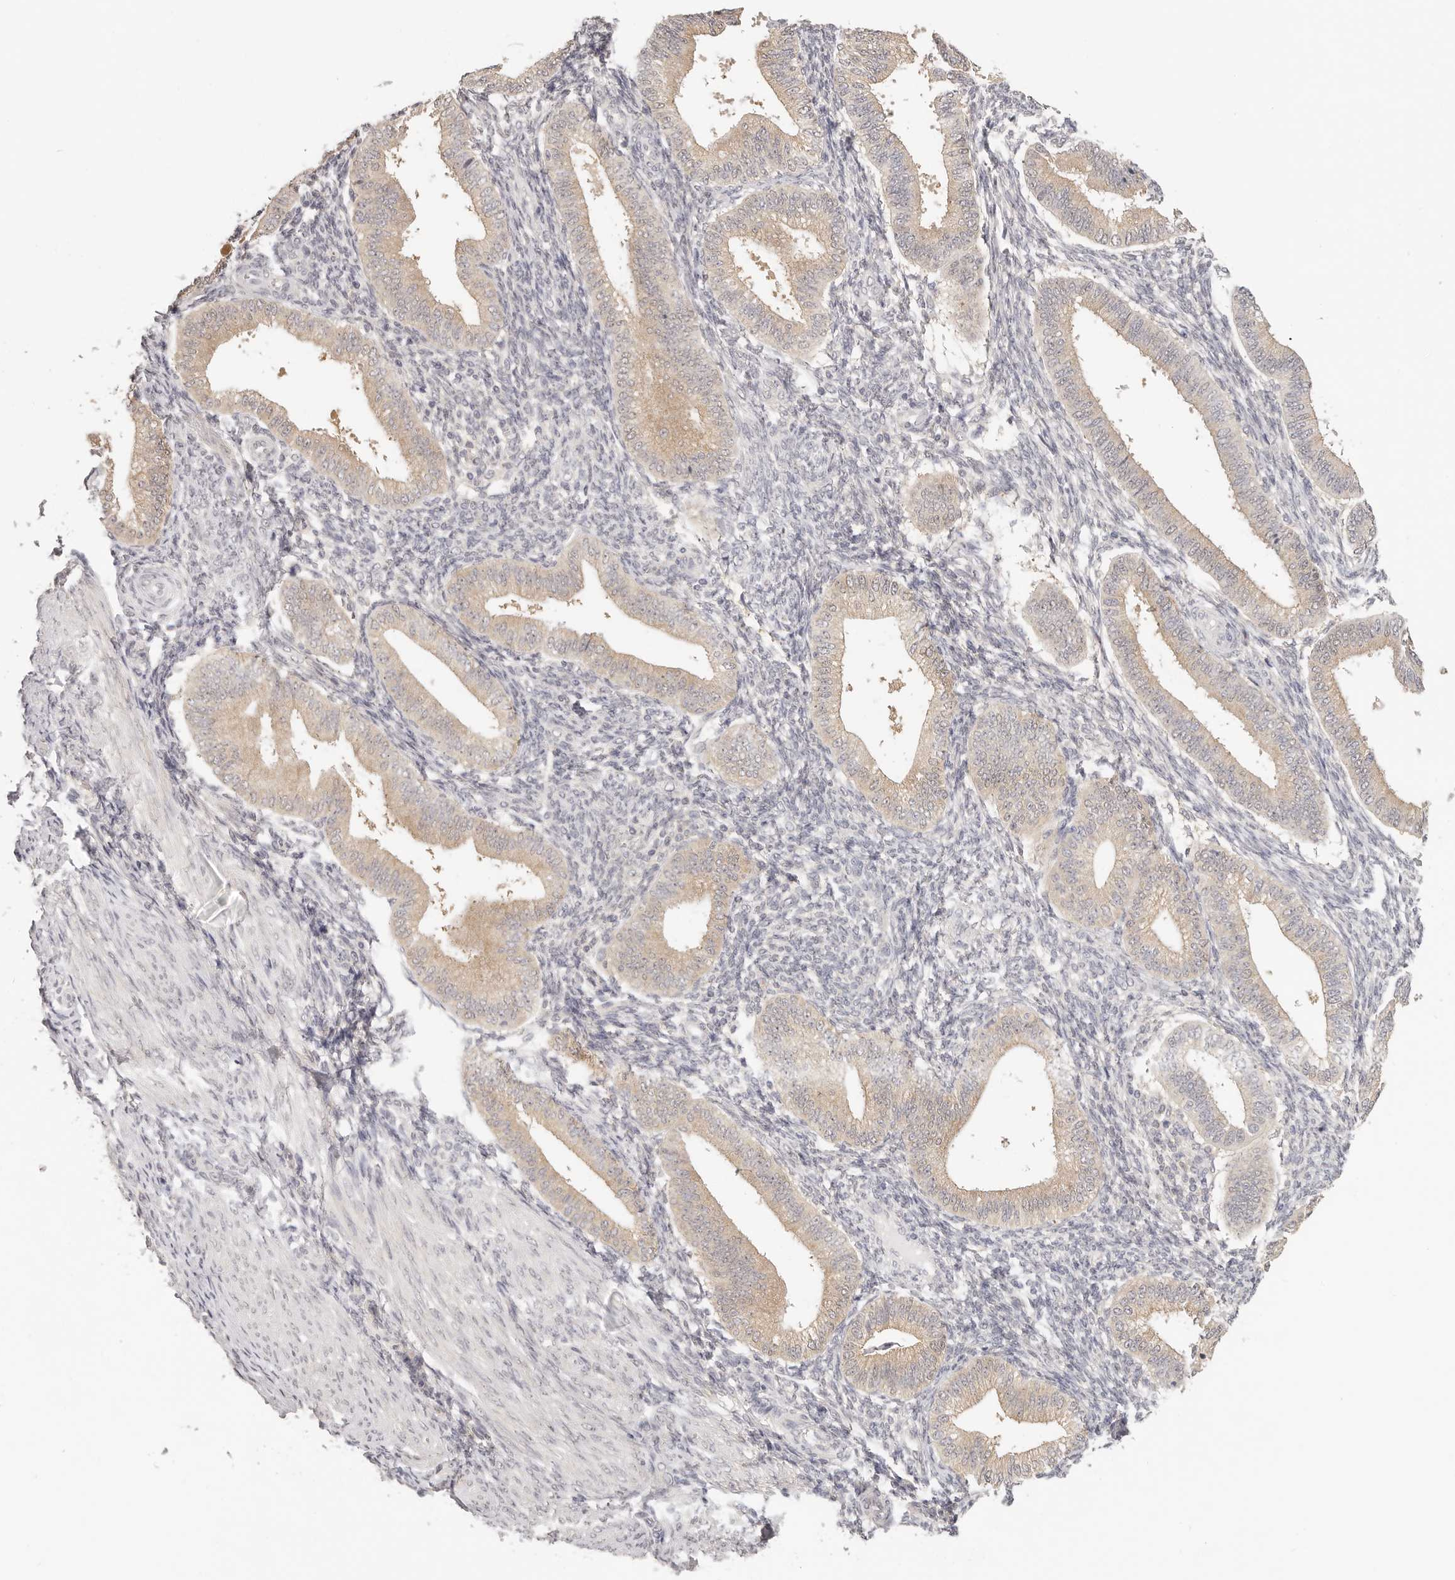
{"staining": {"intensity": "negative", "quantity": "none", "location": "none"}, "tissue": "endometrium", "cell_type": "Cells in endometrial stroma", "image_type": "normal", "snomed": [{"axis": "morphology", "description": "Normal tissue, NOS"}, {"axis": "topography", "description": "Endometrium"}], "caption": "Cells in endometrial stroma are negative for brown protein staining in unremarkable endometrium. The staining was performed using DAB (3,3'-diaminobenzidine) to visualize the protein expression in brown, while the nuclei were stained in blue with hematoxylin (Magnification: 20x).", "gene": "GGPS1", "patient": {"sex": "female", "age": 39}}